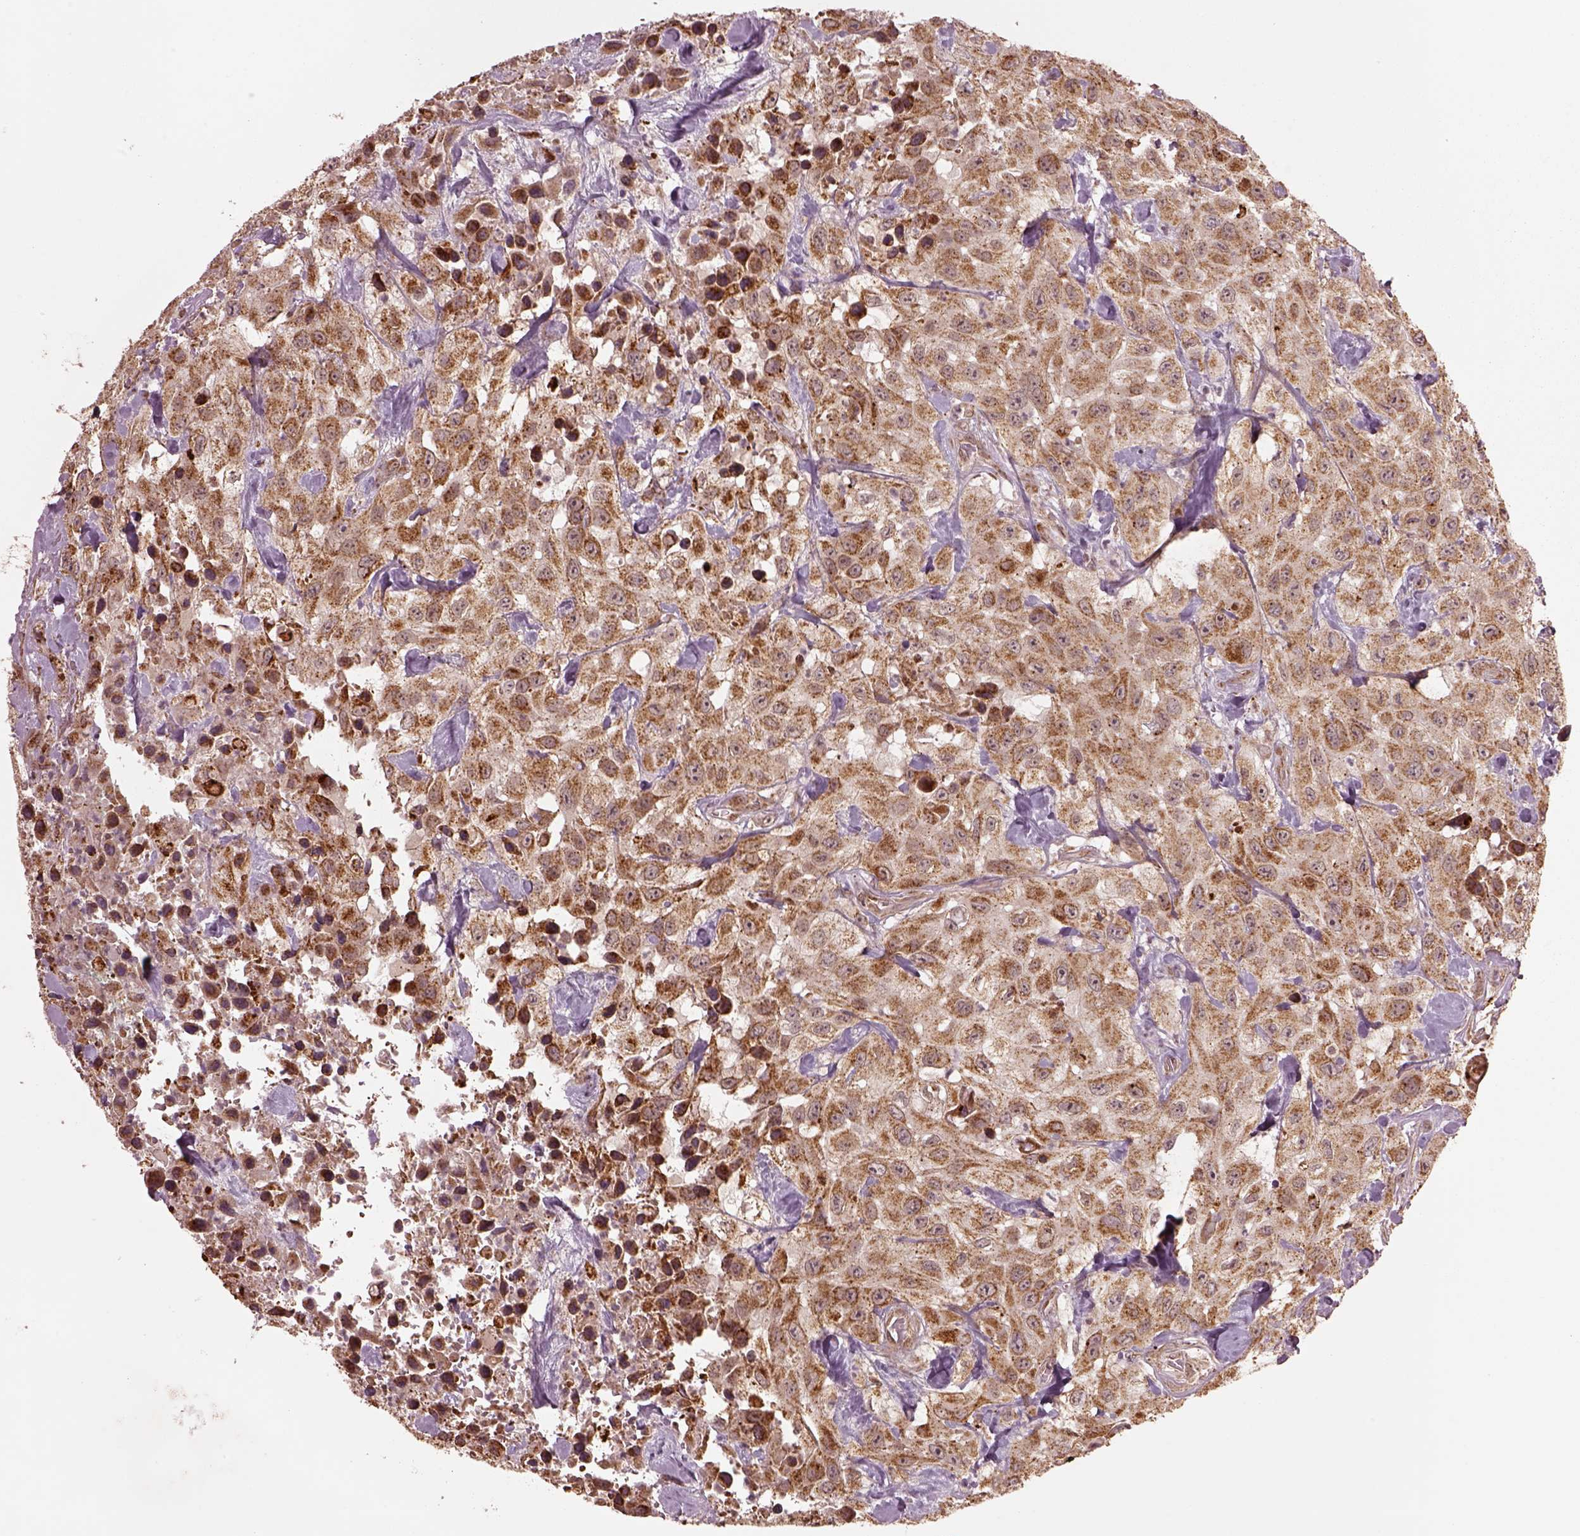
{"staining": {"intensity": "moderate", "quantity": ">75%", "location": "cytoplasmic/membranous"}, "tissue": "urothelial cancer", "cell_type": "Tumor cells", "image_type": "cancer", "snomed": [{"axis": "morphology", "description": "Urothelial carcinoma, High grade"}, {"axis": "topography", "description": "Urinary bladder"}], "caption": "This micrograph shows immunohistochemistry staining of urothelial cancer, with medium moderate cytoplasmic/membranous positivity in about >75% of tumor cells.", "gene": "SEL1L3", "patient": {"sex": "male", "age": 79}}